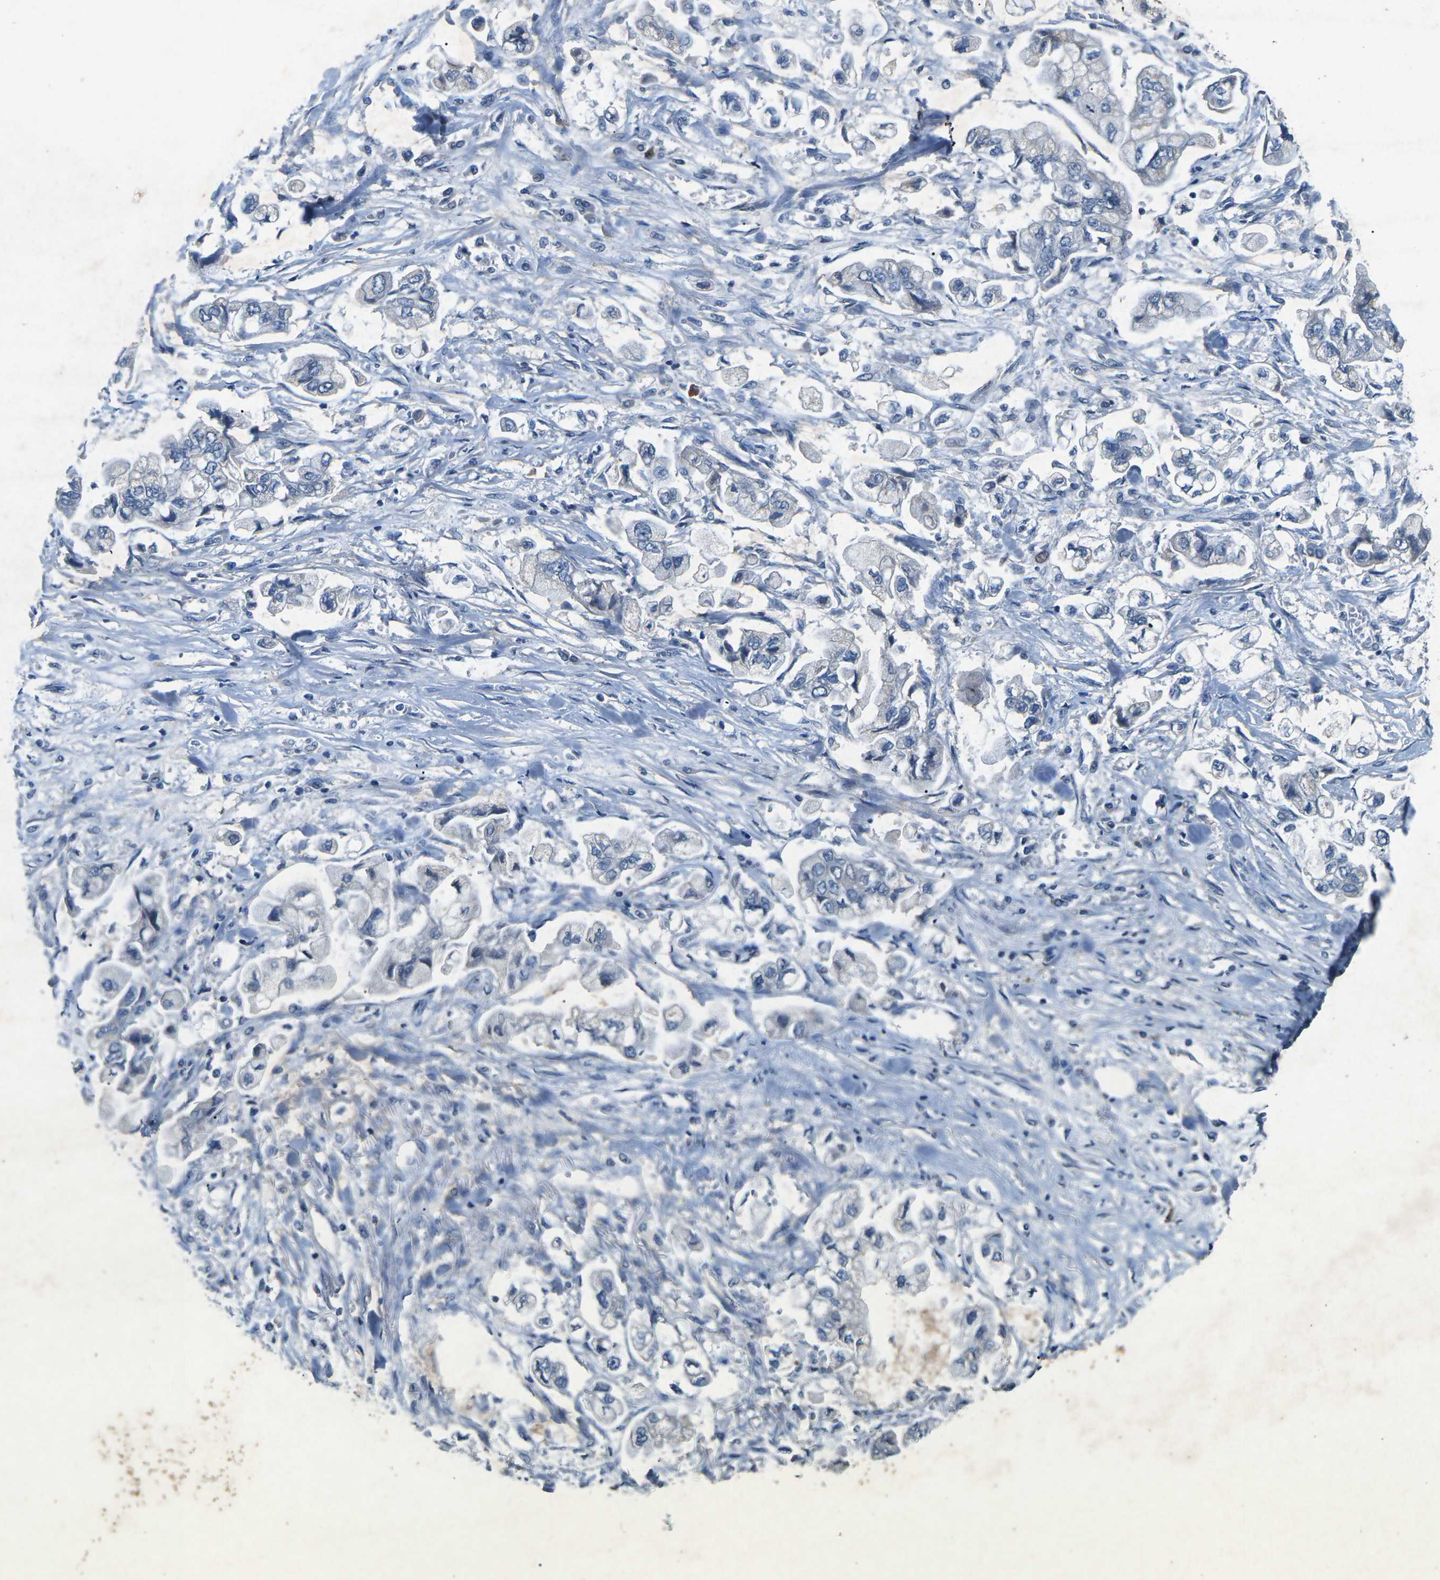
{"staining": {"intensity": "negative", "quantity": "none", "location": "none"}, "tissue": "stomach cancer", "cell_type": "Tumor cells", "image_type": "cancer", "snomed": [{"axis": "morphology", "description": "Normal tissue, NOS"}, {"axis": "morphology", "description": "Adenocarcinoma, NOS"}, {"axis": "topography", "description": "Stomach"}], "caption": "IHC of stomach cancer (adenocarcinoma) exhibits no staining in tumor cells.", "gene": "PLG", "patient": {"sex": "male", "age": 62}}